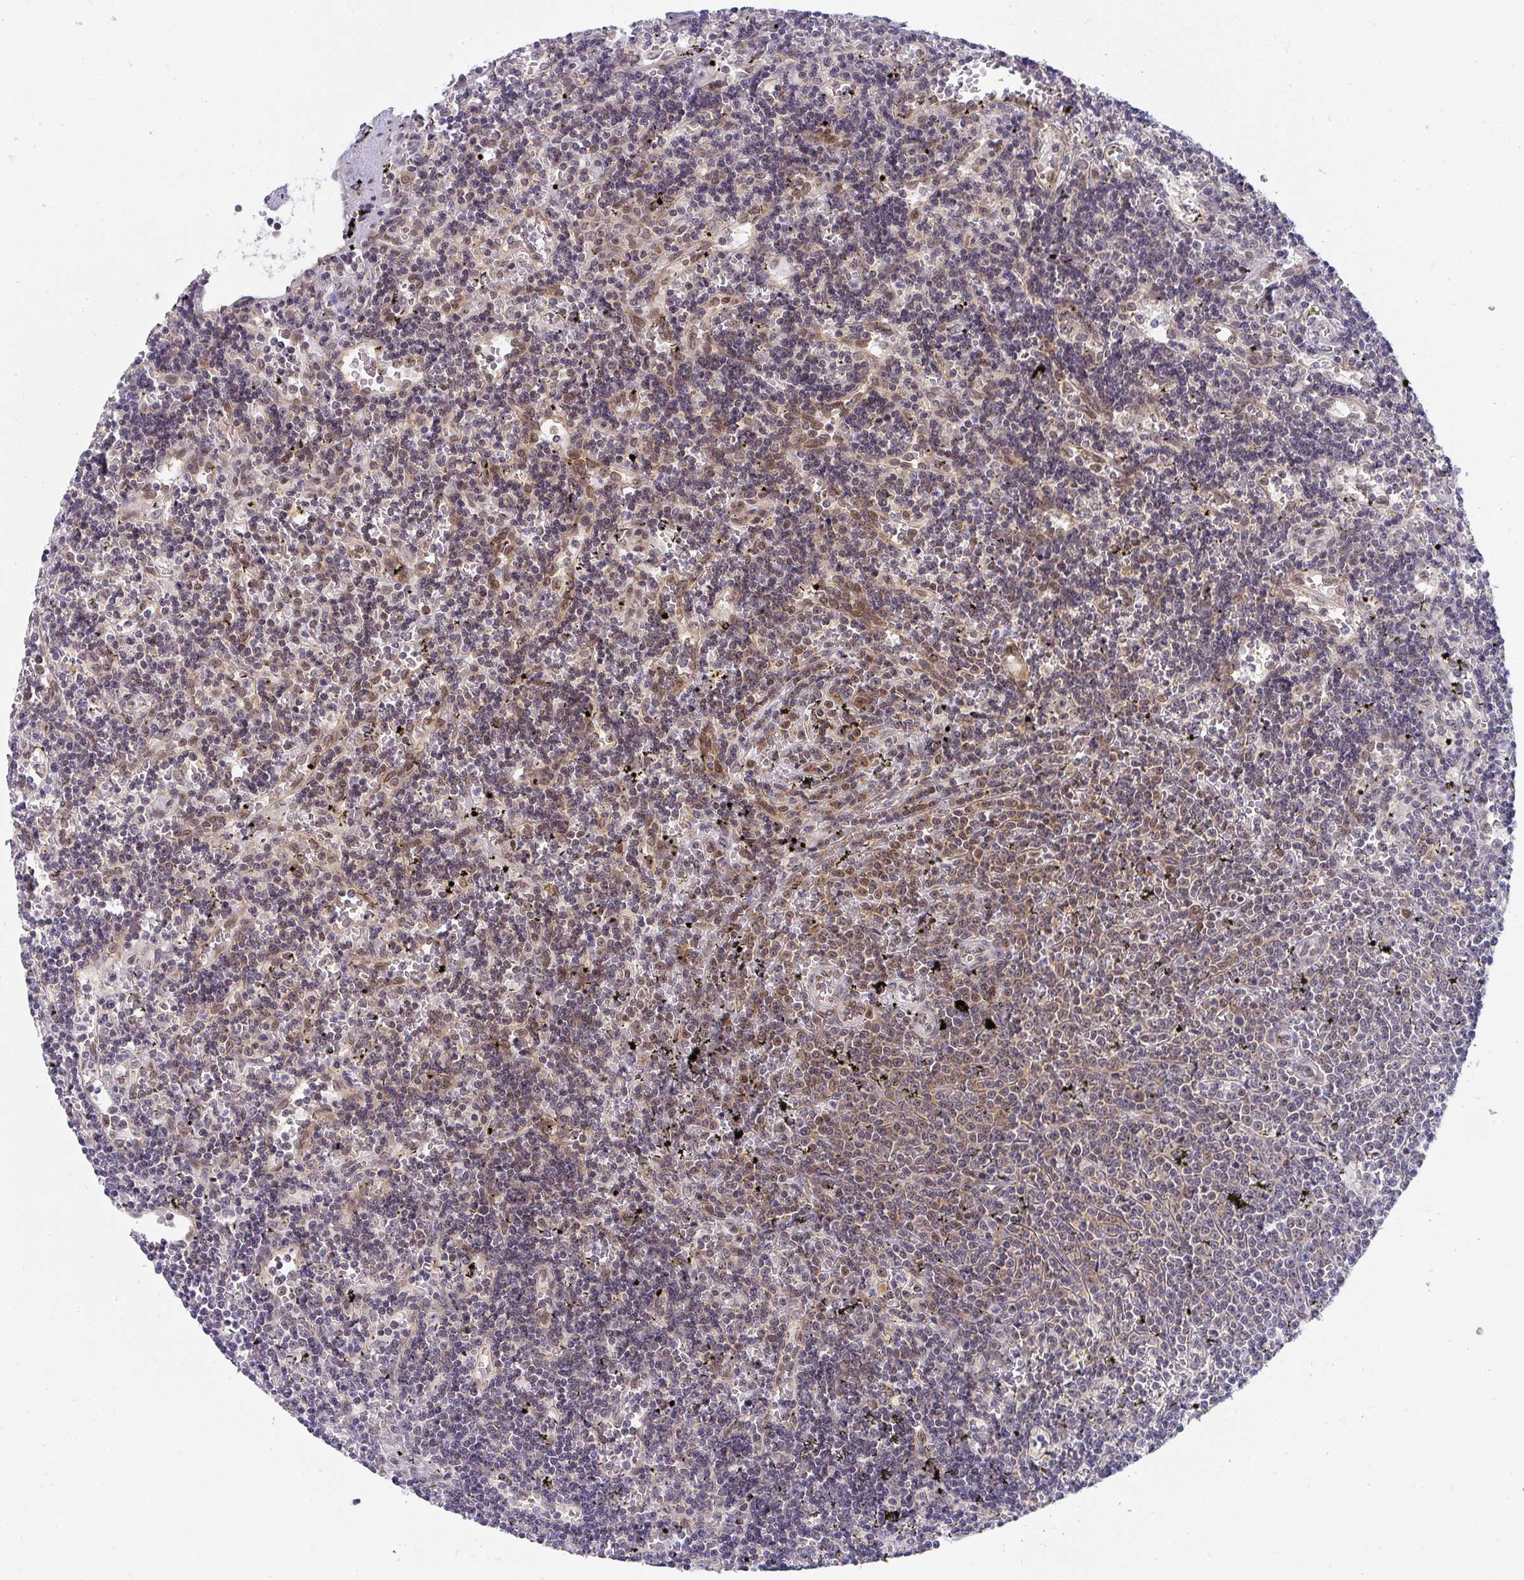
{"staining": {"intensity": "weak", "quantity": "<25%", "location": "nuclear"}, "tissue": "lymphoma", "cell_type": "Tumor cells", "image_type": "cancer", "snomed": [{"axis": "morphology", "description": "Malignant lymphoma, non-Hodgkin's type, Low grade"}, {"axis": "topography", "description": "Spleen"}], "caption": "Tumor cells show no significant staining in low-grade malignant lymphoma, non-Hodgkin's type.", "gene": "SYNCRIP", "patient": {"sex": "male", "age": 60}}